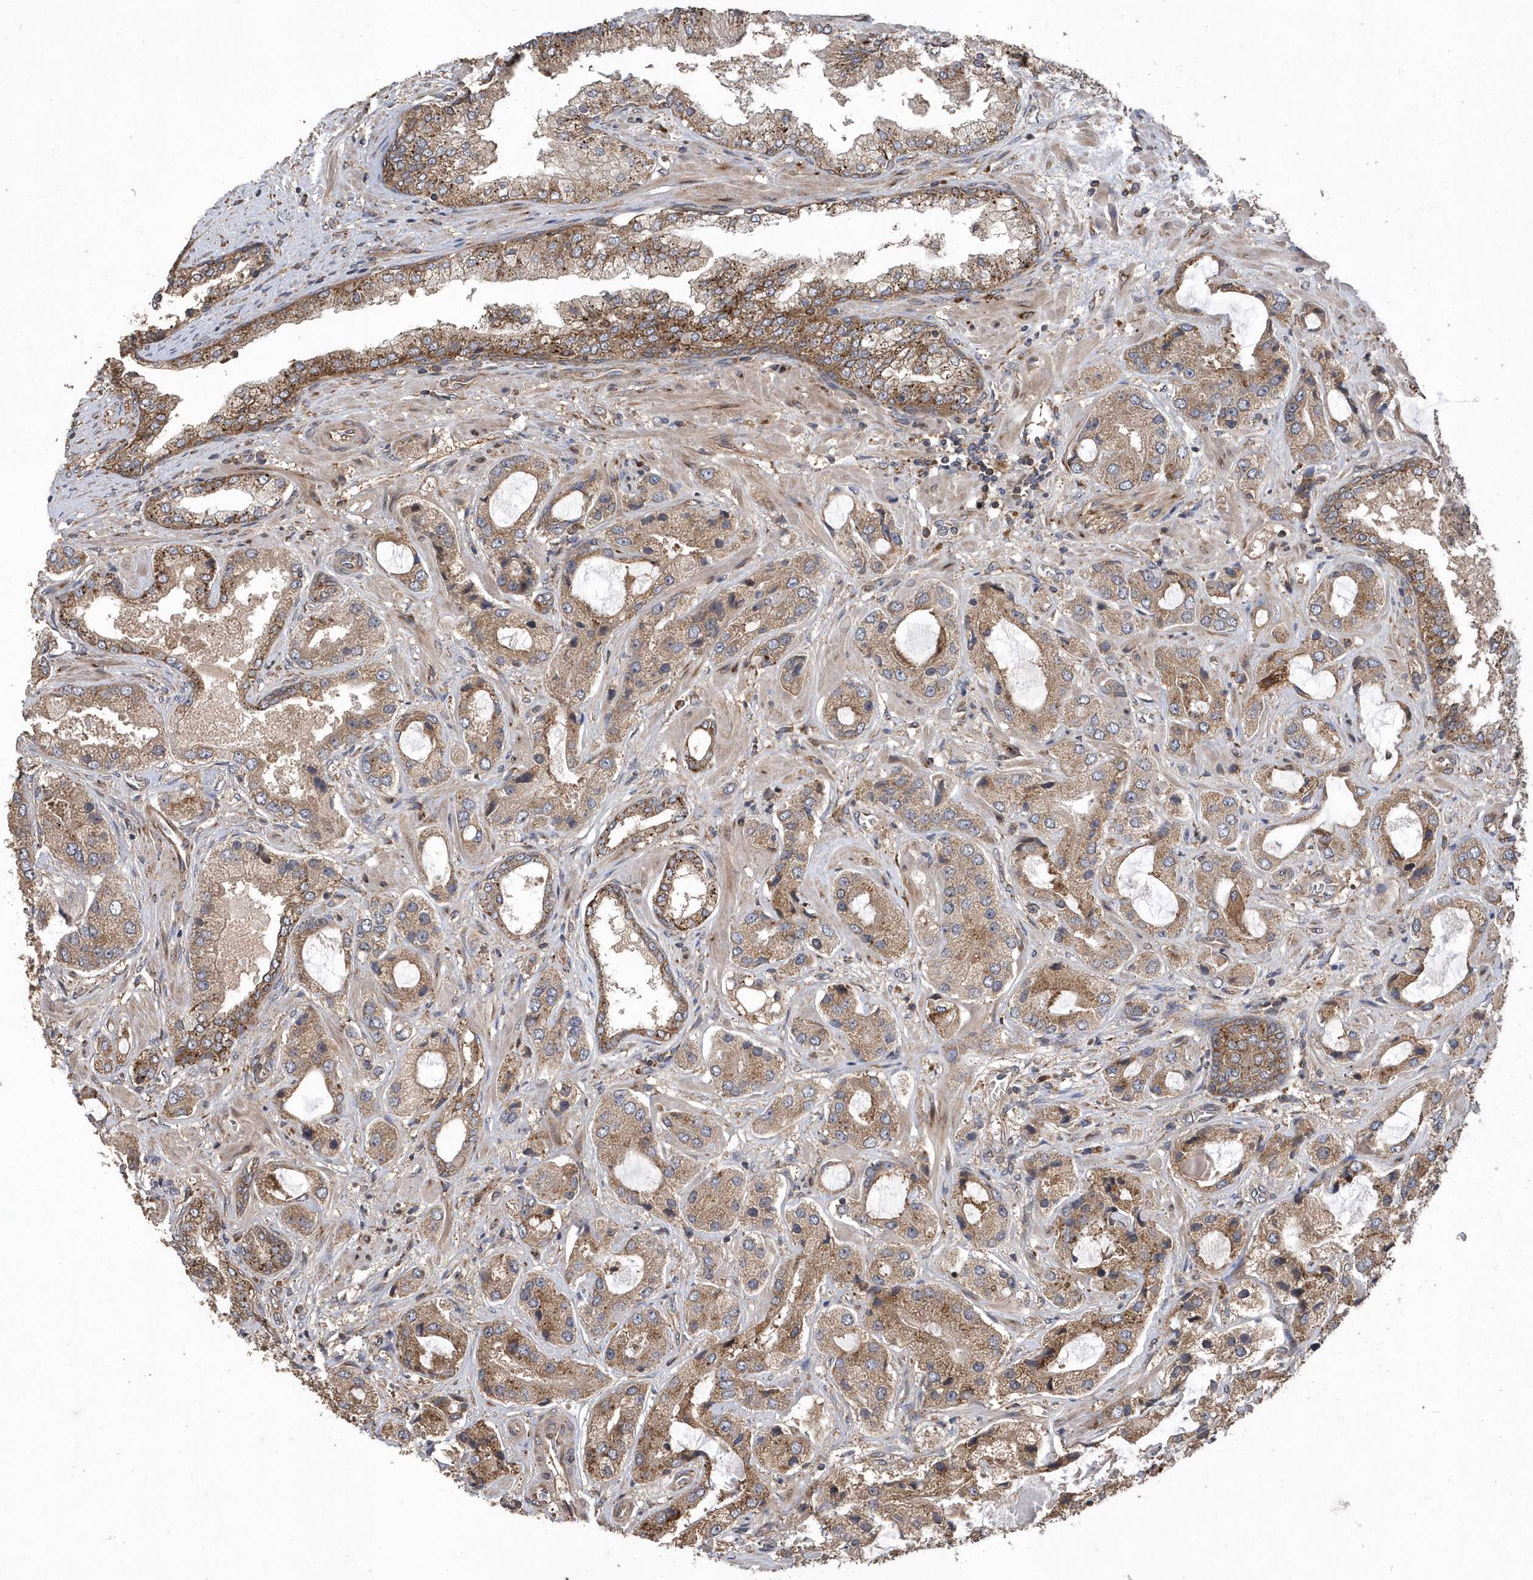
{"staining": {"intensity": "weak", "quantity": ">75%", "location": "cytoplasmic/membranous"}, "tissue": "prostate cancer", "cell_type": "Tumor cells", "image_type": "cancer", "snomed": [{"axis": "morphology", "description": "Normal tissue, NOS"}, {"axis": "morphology", "description": "Adenocarcinoma, High grade"}, {"axis": "topography", "description": "Prostate"}, {"axis": "topography", "description": "Peripheral nerve tissue"}], "caption": "Tumor cells show low levels of weak cytoplasmic/membranous positivity in approximately >75% of cells in human prostate cancer.", "gene": "WASHC5", "patient": {"sex": "male", "age": 59}}